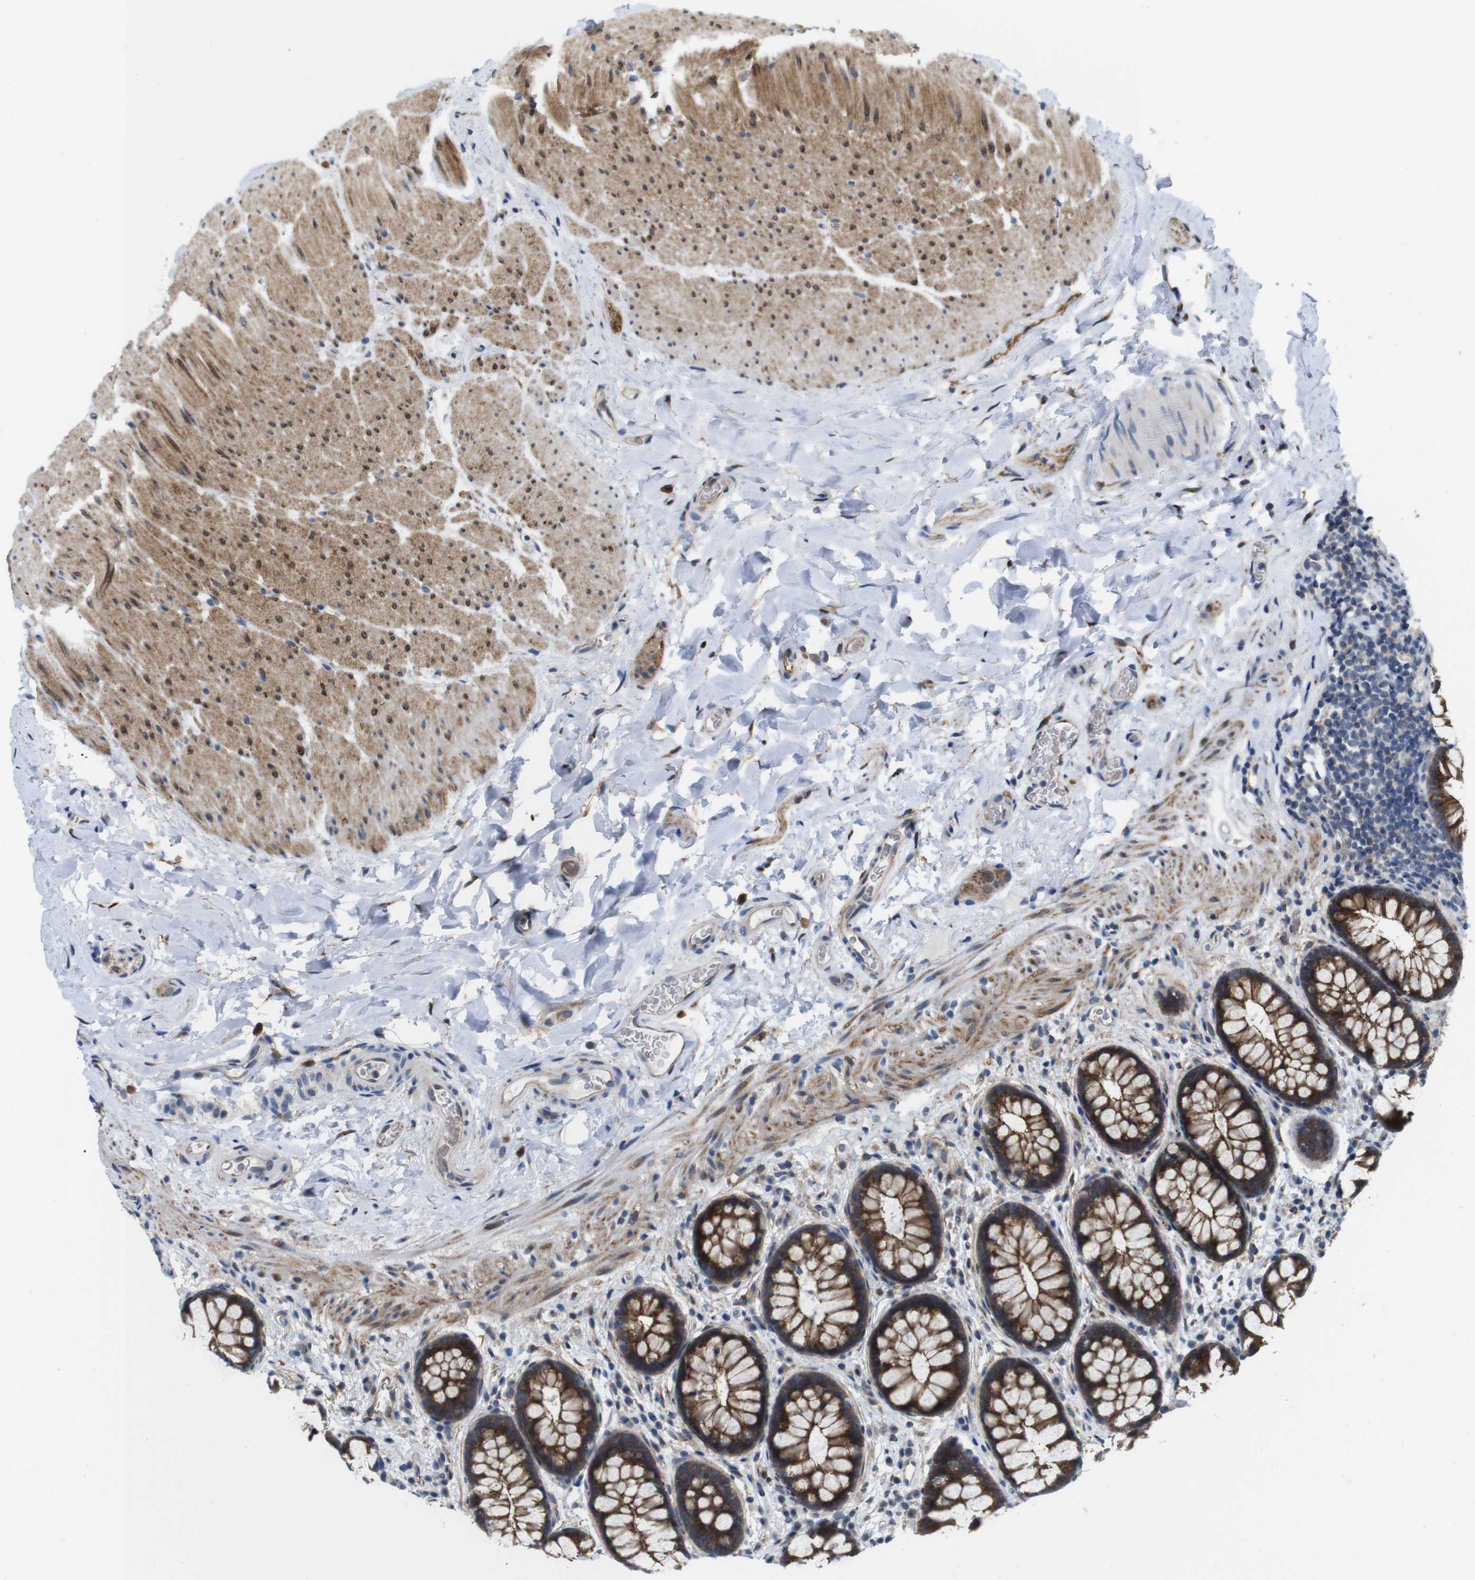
{"staining": {"intensity": "weak", "quantity": ">75%", "location": "cytoplasmic/membranous"}, "tissue": "colon", "cell_type": "Endothelial cells", "image_type": "normal", "snomed": [{"axis": "morphology", "description": "Normal tissue, NOS"}, {"axis": "topography", "description": "Colon"}], "caption": "Endothelial cells display weak cytoplasmic/membranous expression in about >75% of cells in benign colon. The staining was performed using DAB to visualize the protein expression in brown, while the nuclei were stained in blue with hematoxylin (Magnification: 20x).", "gene": "EFCAB14", "patient": {"sex": "female", "age": 80}}